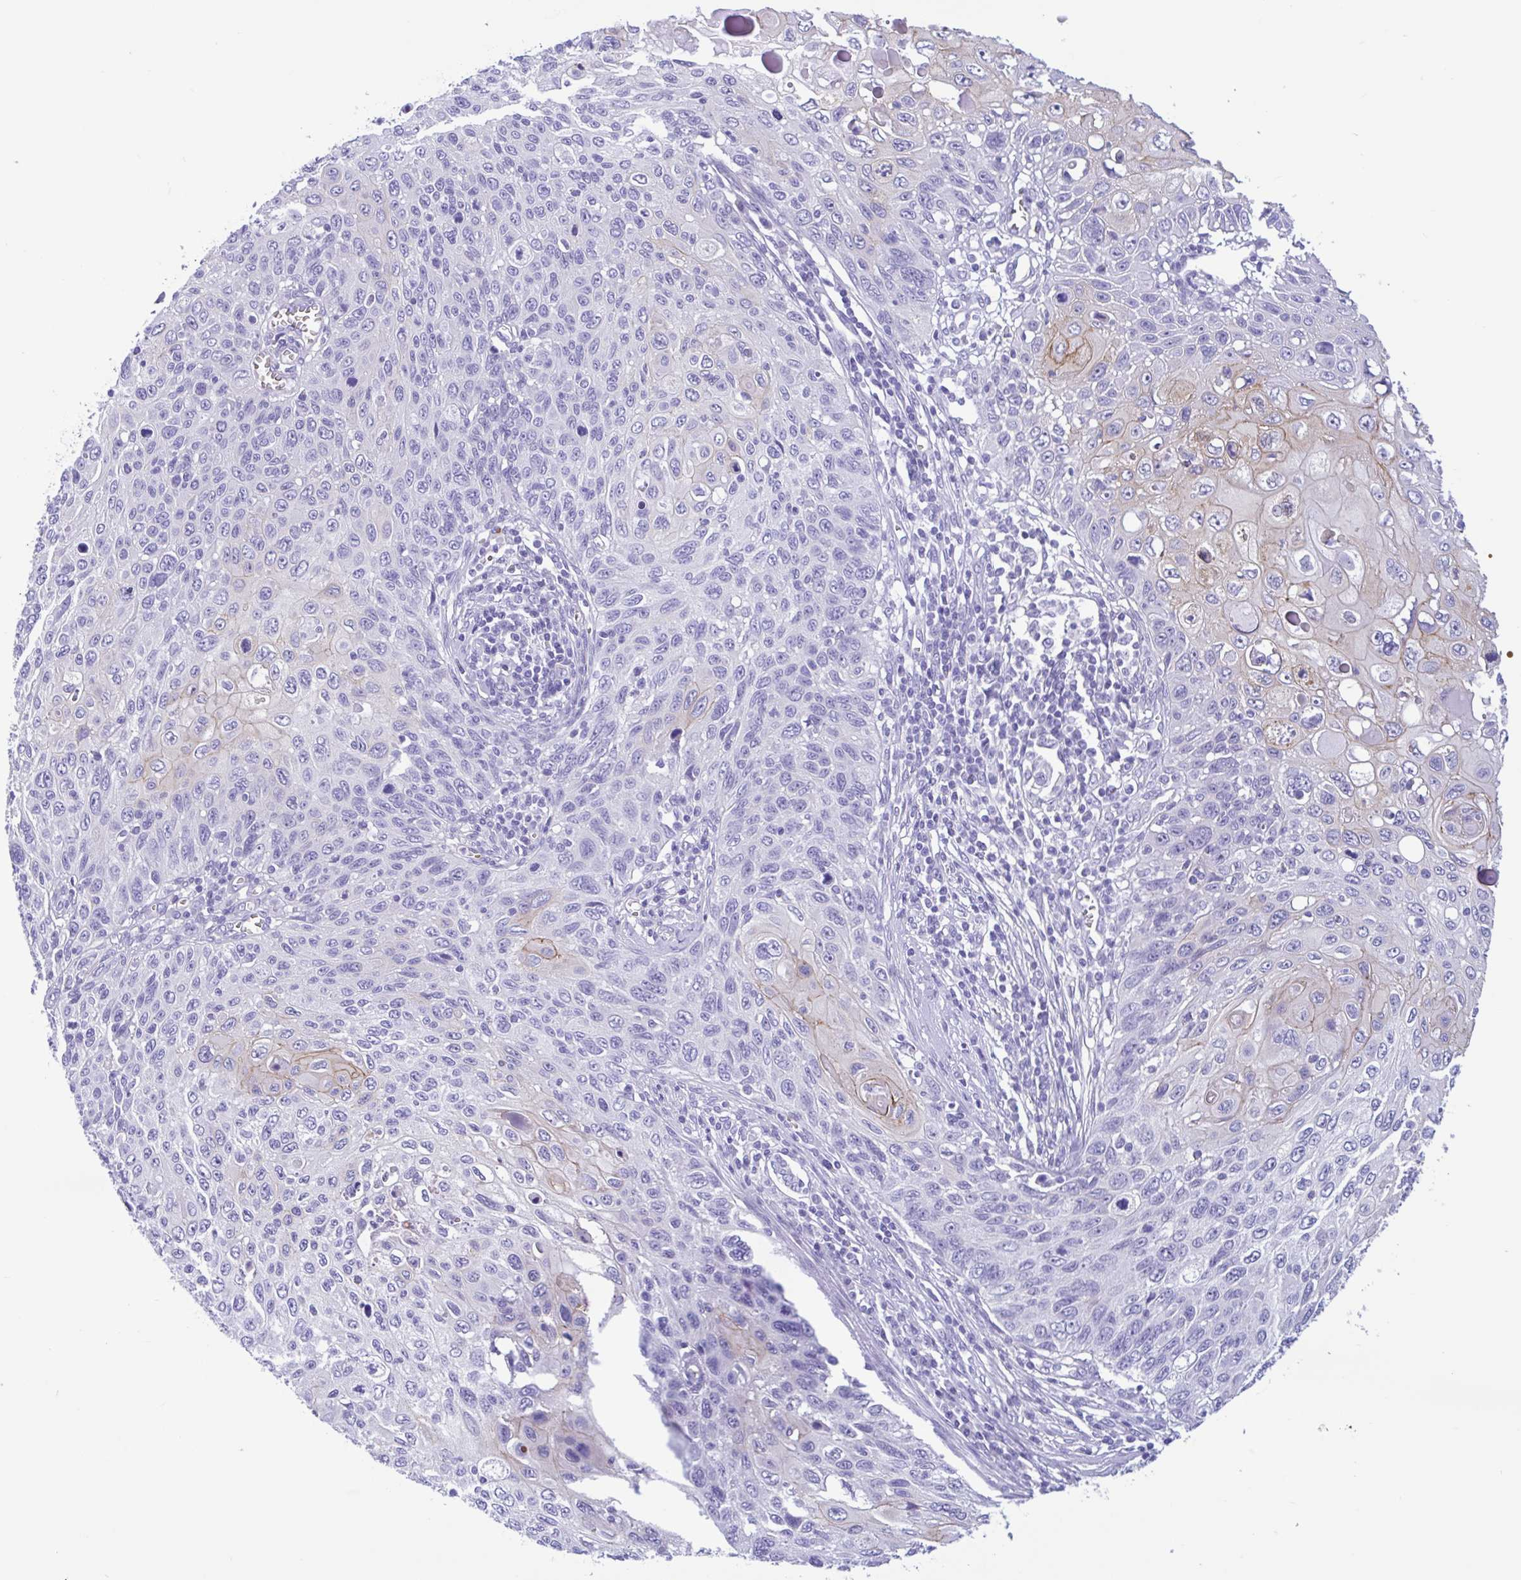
{"staining": {"intensity": "moderate", "quantity": "<25%", "location": "cytoplasmic/membranous"}, "tissue": "cervical cancer", "cell_type": "Tumor cells", "image_type": "cancer", "snomed": [{"axis": "morphology", "description": "Squamous cell carcinoma, NOS"}, {"axis": "topography", "description": "Cervix"}], "caption": "A brown stain shows moderate cytoplasmic/membranous staining of a protein in cervical cancer (squamous cell carcinoma) tumor cells.", "gene": "TMEM79", "patient": {"sex": "female", "age": 70}}